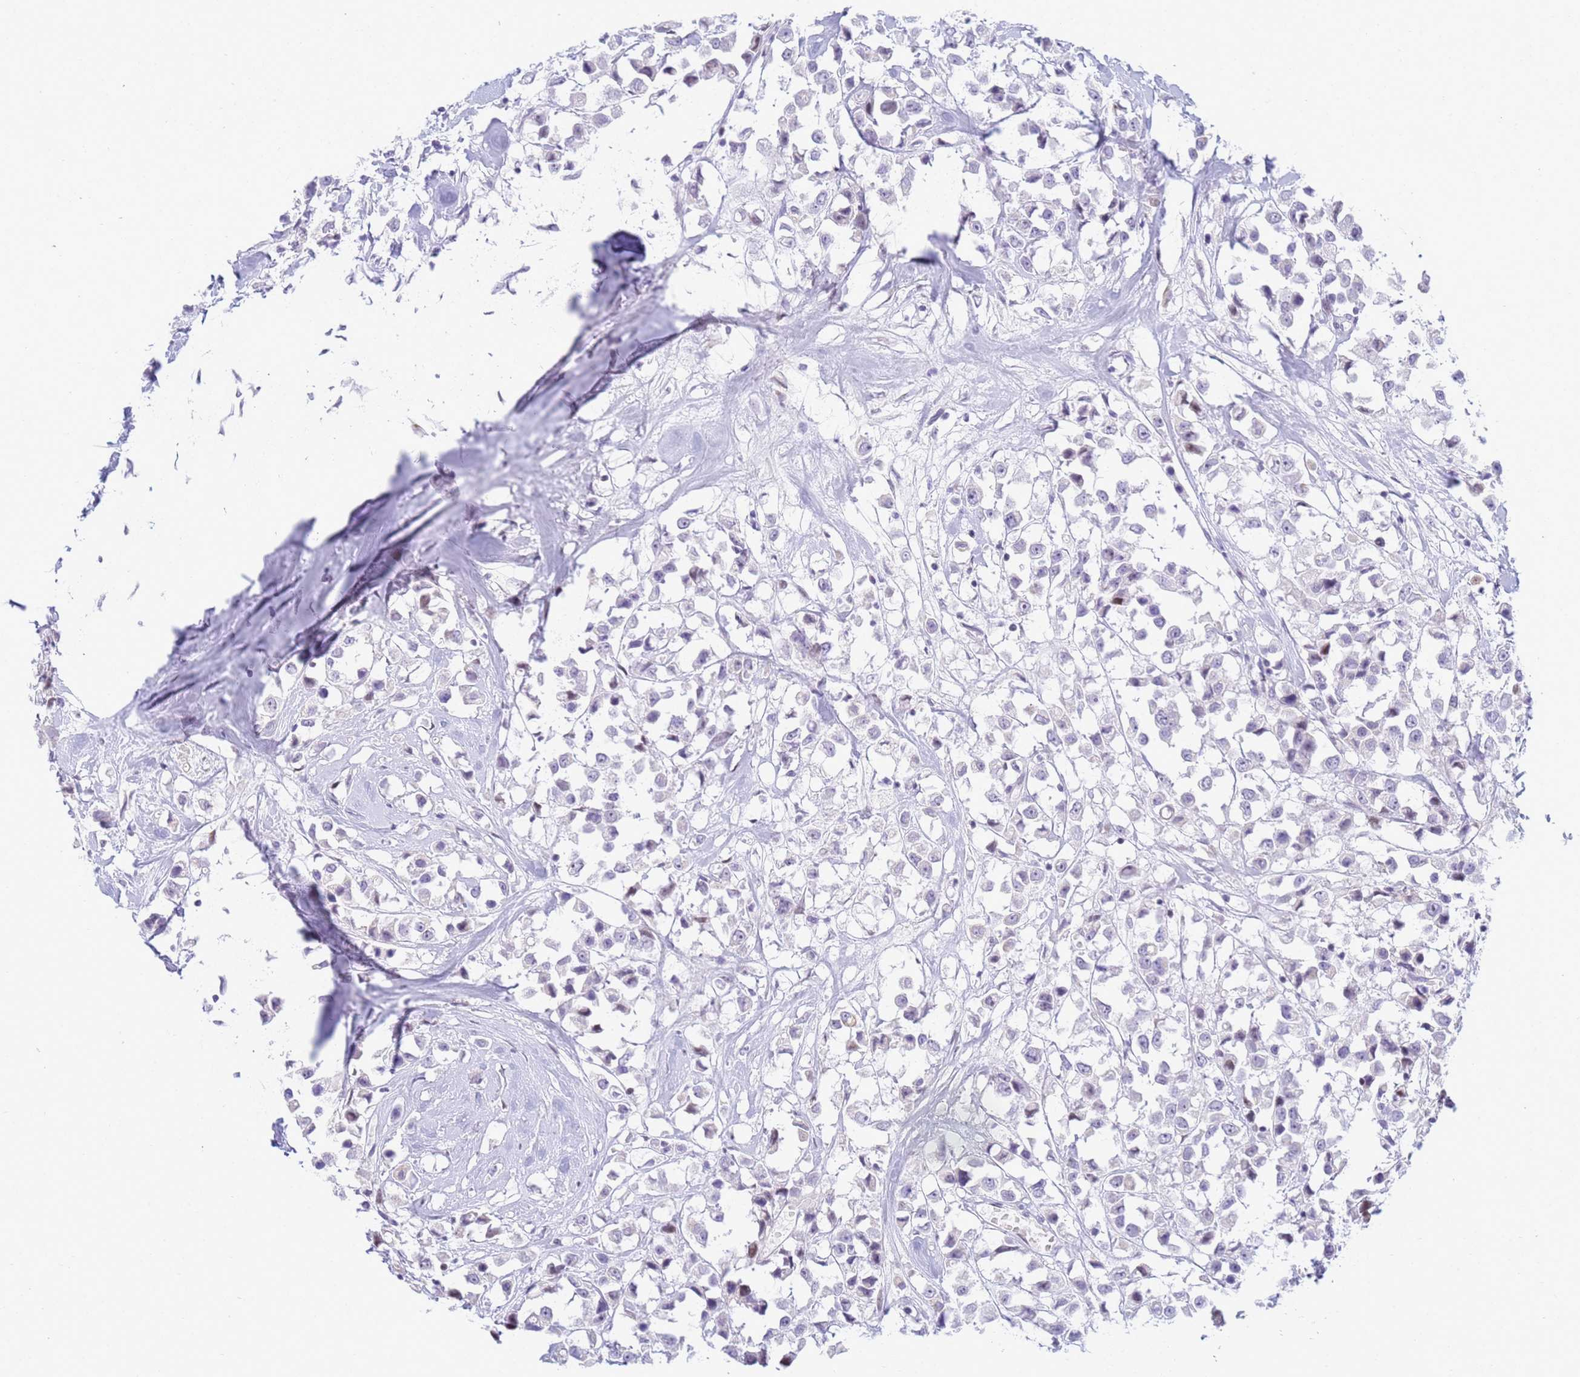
{"staining": {"intensity": "negative", "quantity": "none", "location": "none"}, "tissue": "breast cancer", "cell_type": "Tumor cells", "image_type": "cancer", "snomed": [{"axis": "morphology", "description": "Duct carcinoma"}, {"axis": "topography", "description": "Breast"}], "caption": "Immunohistochemistry (IHC) histopathology image of neoplastic tissue: human breast cancer (invasive ductal carcinoma) stained with DAB (3,3'-diaminobenzidine) displays no significant protein staining in tumor cells.", "gene": "SNX20", "patient": {"sex": "female", "age": 61}}